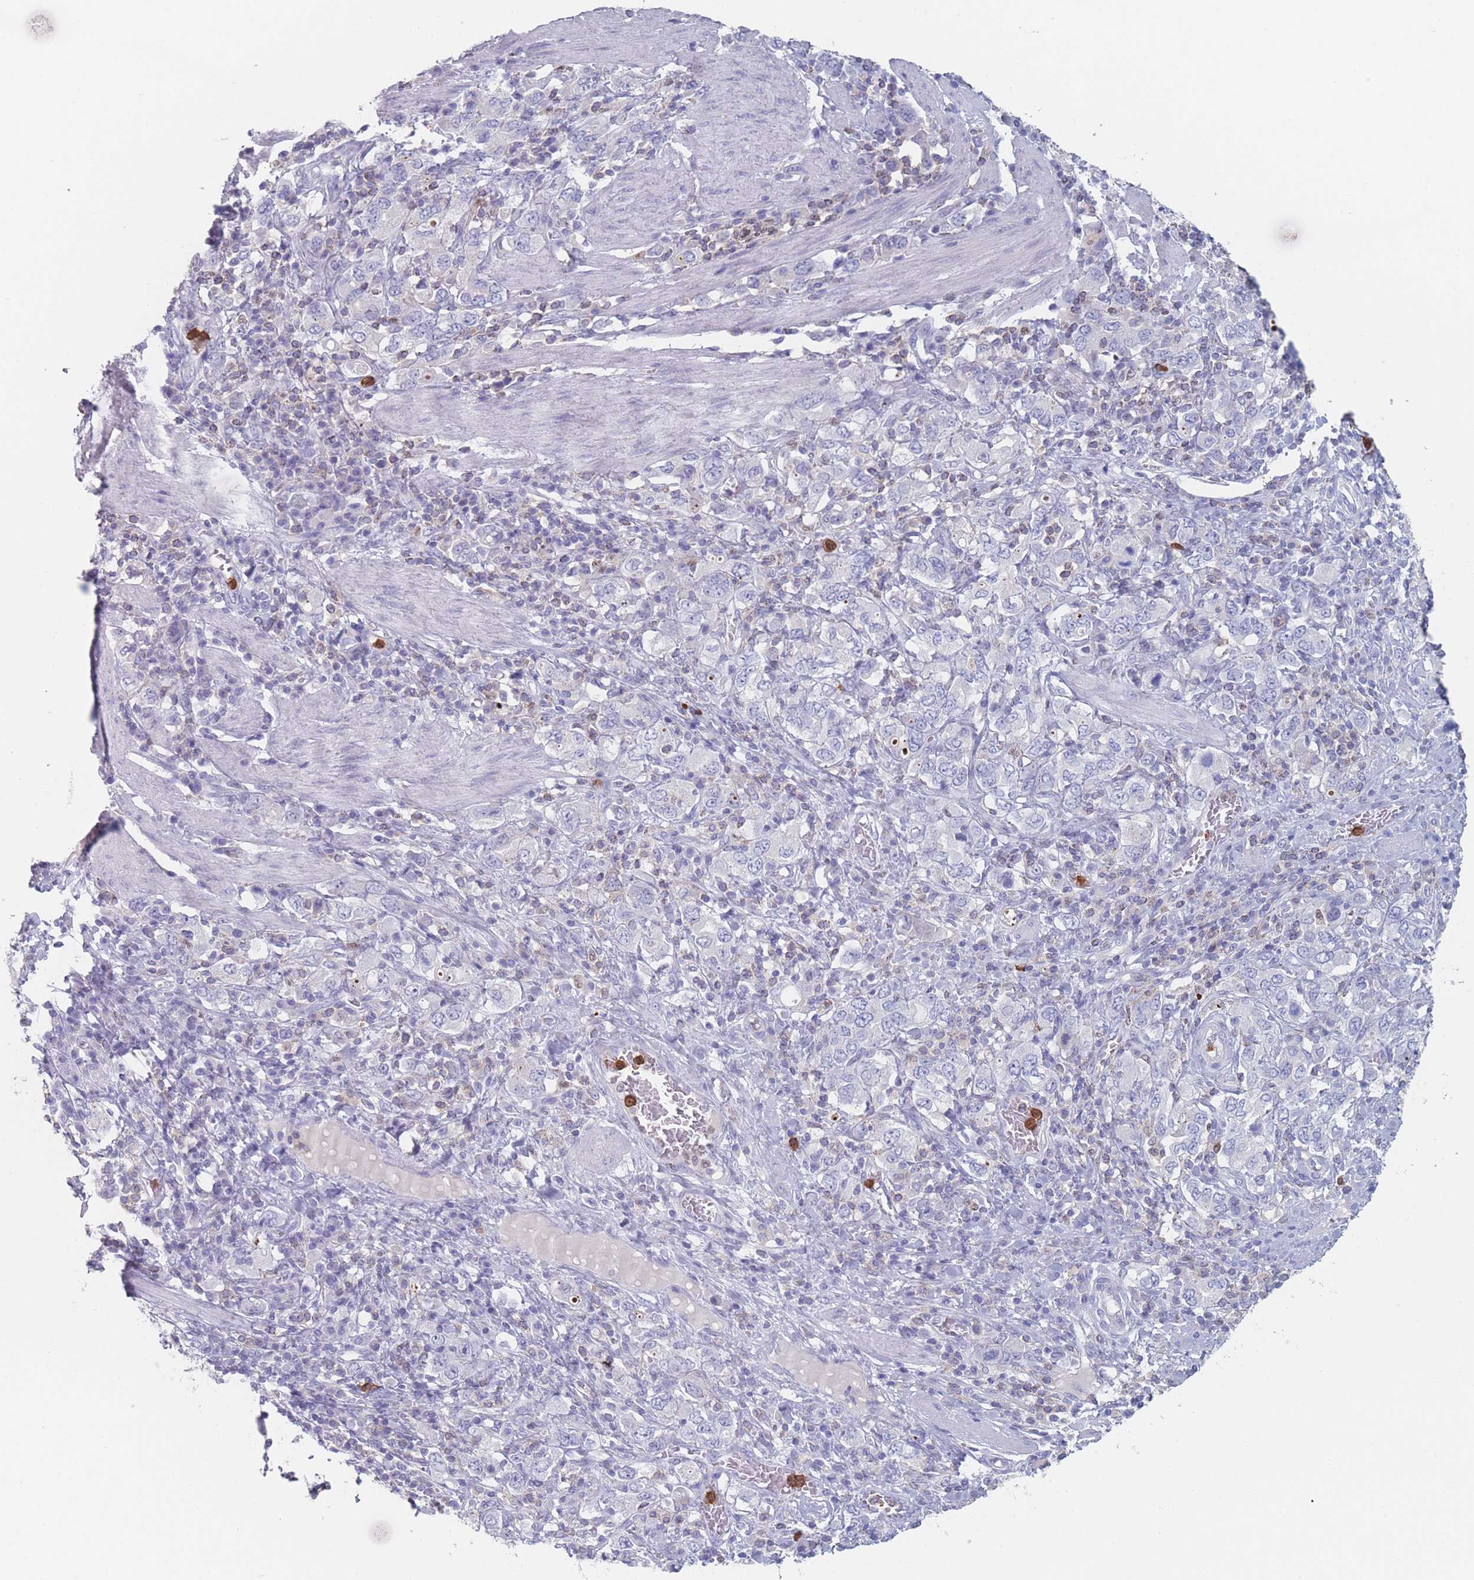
{"staining": {"intensity": "negative", "quantity": "none", "location": "none"}, "tissue": "stomach cancer", "cell_type": "Tumor cells", "image_type": "cancer", "snomed": [{"axis": "morphology", "description": "Adenocarcinoma, NOS"}, {"axis": "topography", "description": "Stomach, upper"}, {"axis": "topography", "description": "Stomach"}], "caption": "Immunohistochemistry histopathology image of neoplastic tissue: stomach adenocarcinoma stained with DAB (3,3'-diaminobenzidine) exhibits no significant protein staining in tumor cells.", "gene": "ATP1A3", "patient": {"sex": "male", "age": 62}}